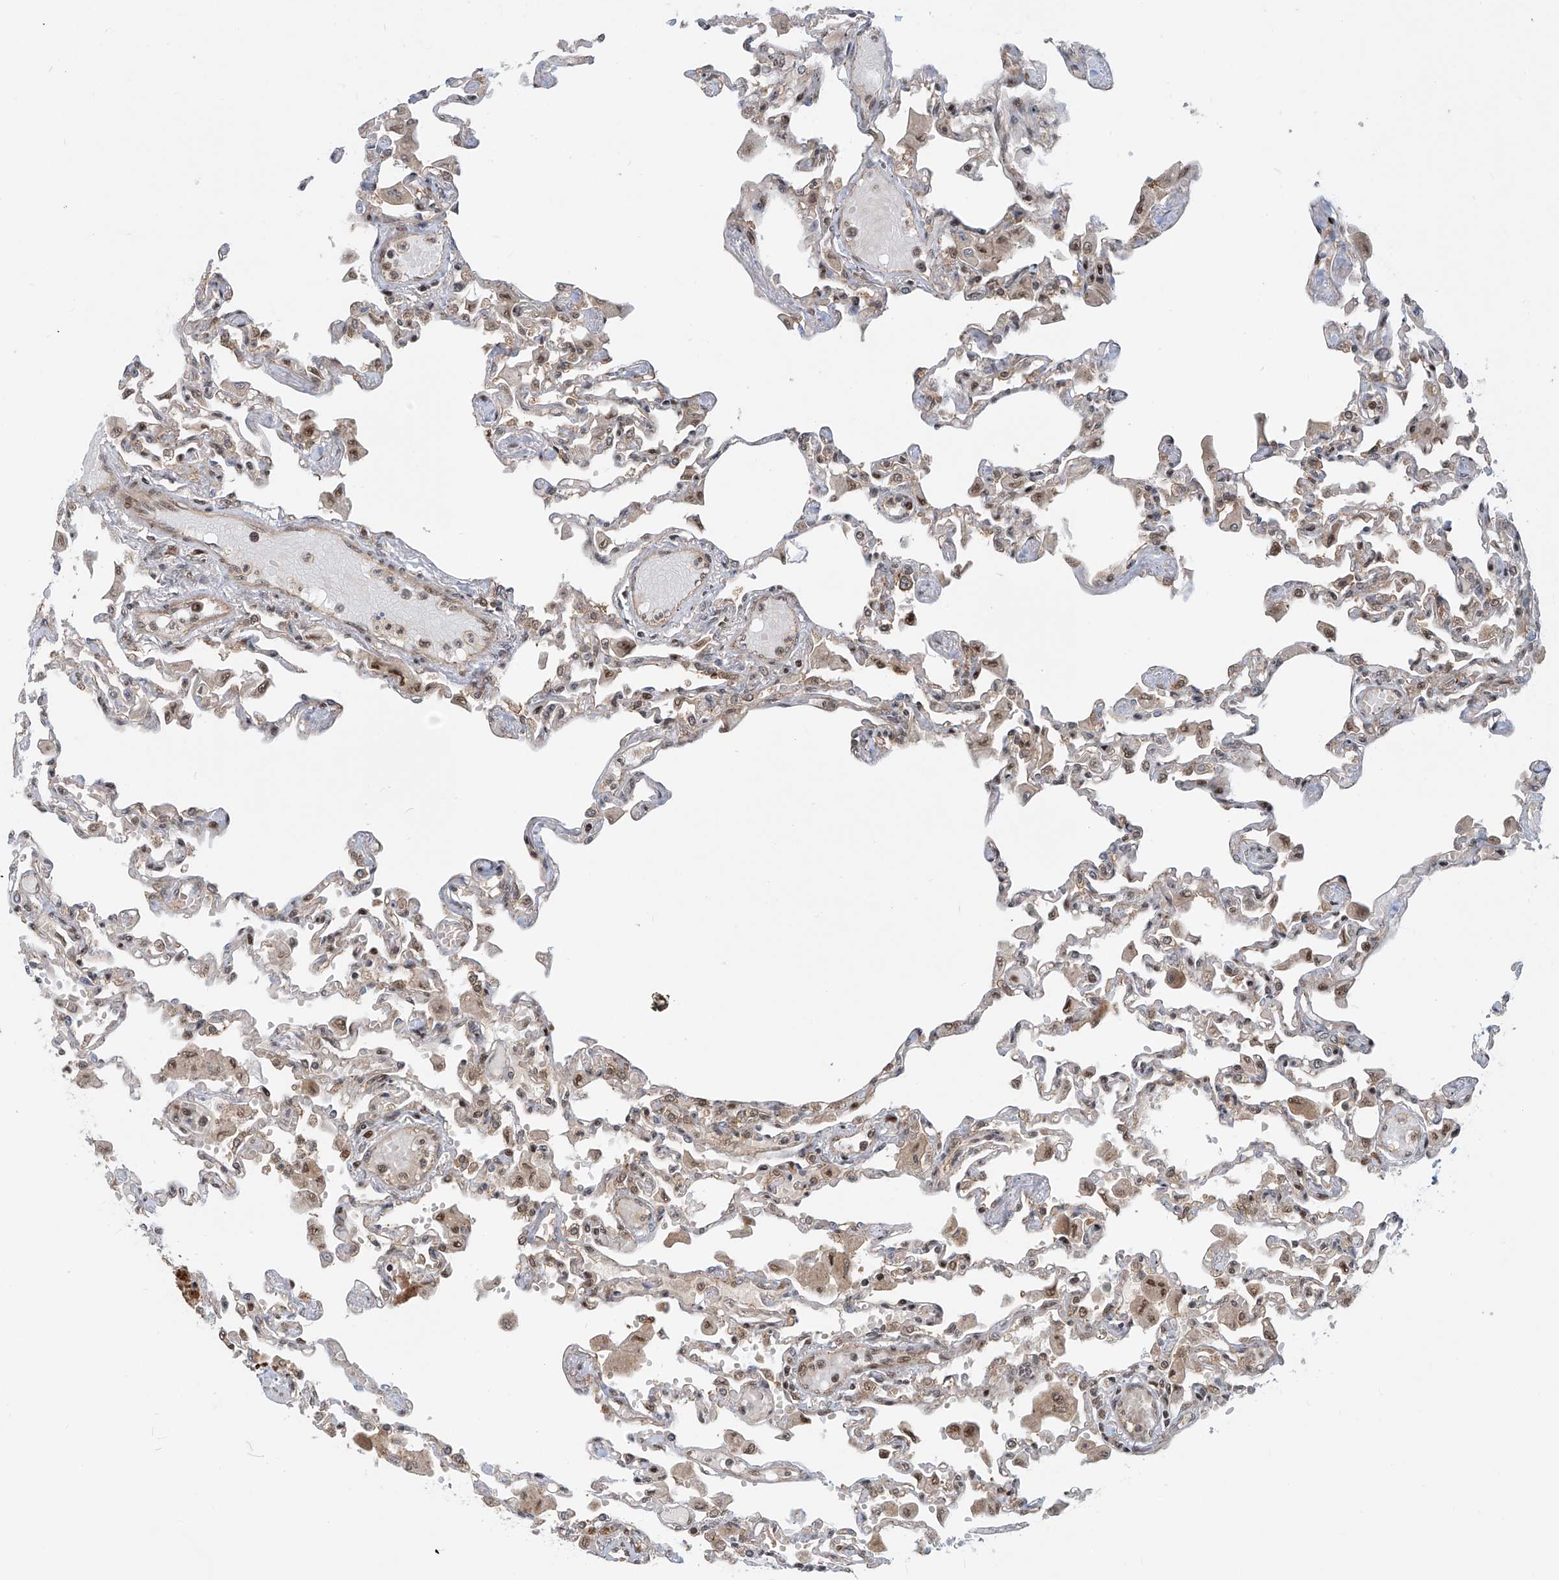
{"staining": {"intensity": "weak", "quantity": "25%-75%", "location": "cytoplasmic/membranous"}, "tissue": "lung", "cell_type": "Alveolar cells", "image_type": "normal", "snomed": [{"axis": "morphology", "description": "Normal tissue, NOS"}, {"axis": "topography", "description": "Bronchus"}, {"axis": "topography", "description": "Lung"}], "caption": "Protein staining exhibits weak cytoplasmic/membranous staining in about 25%-75% of alveolar cells in unremarkable lung. (IHC, brightfield microscopy, high magnification).", "gene": "LAGE3", "patient": {"sex": "female", "age": 49}}